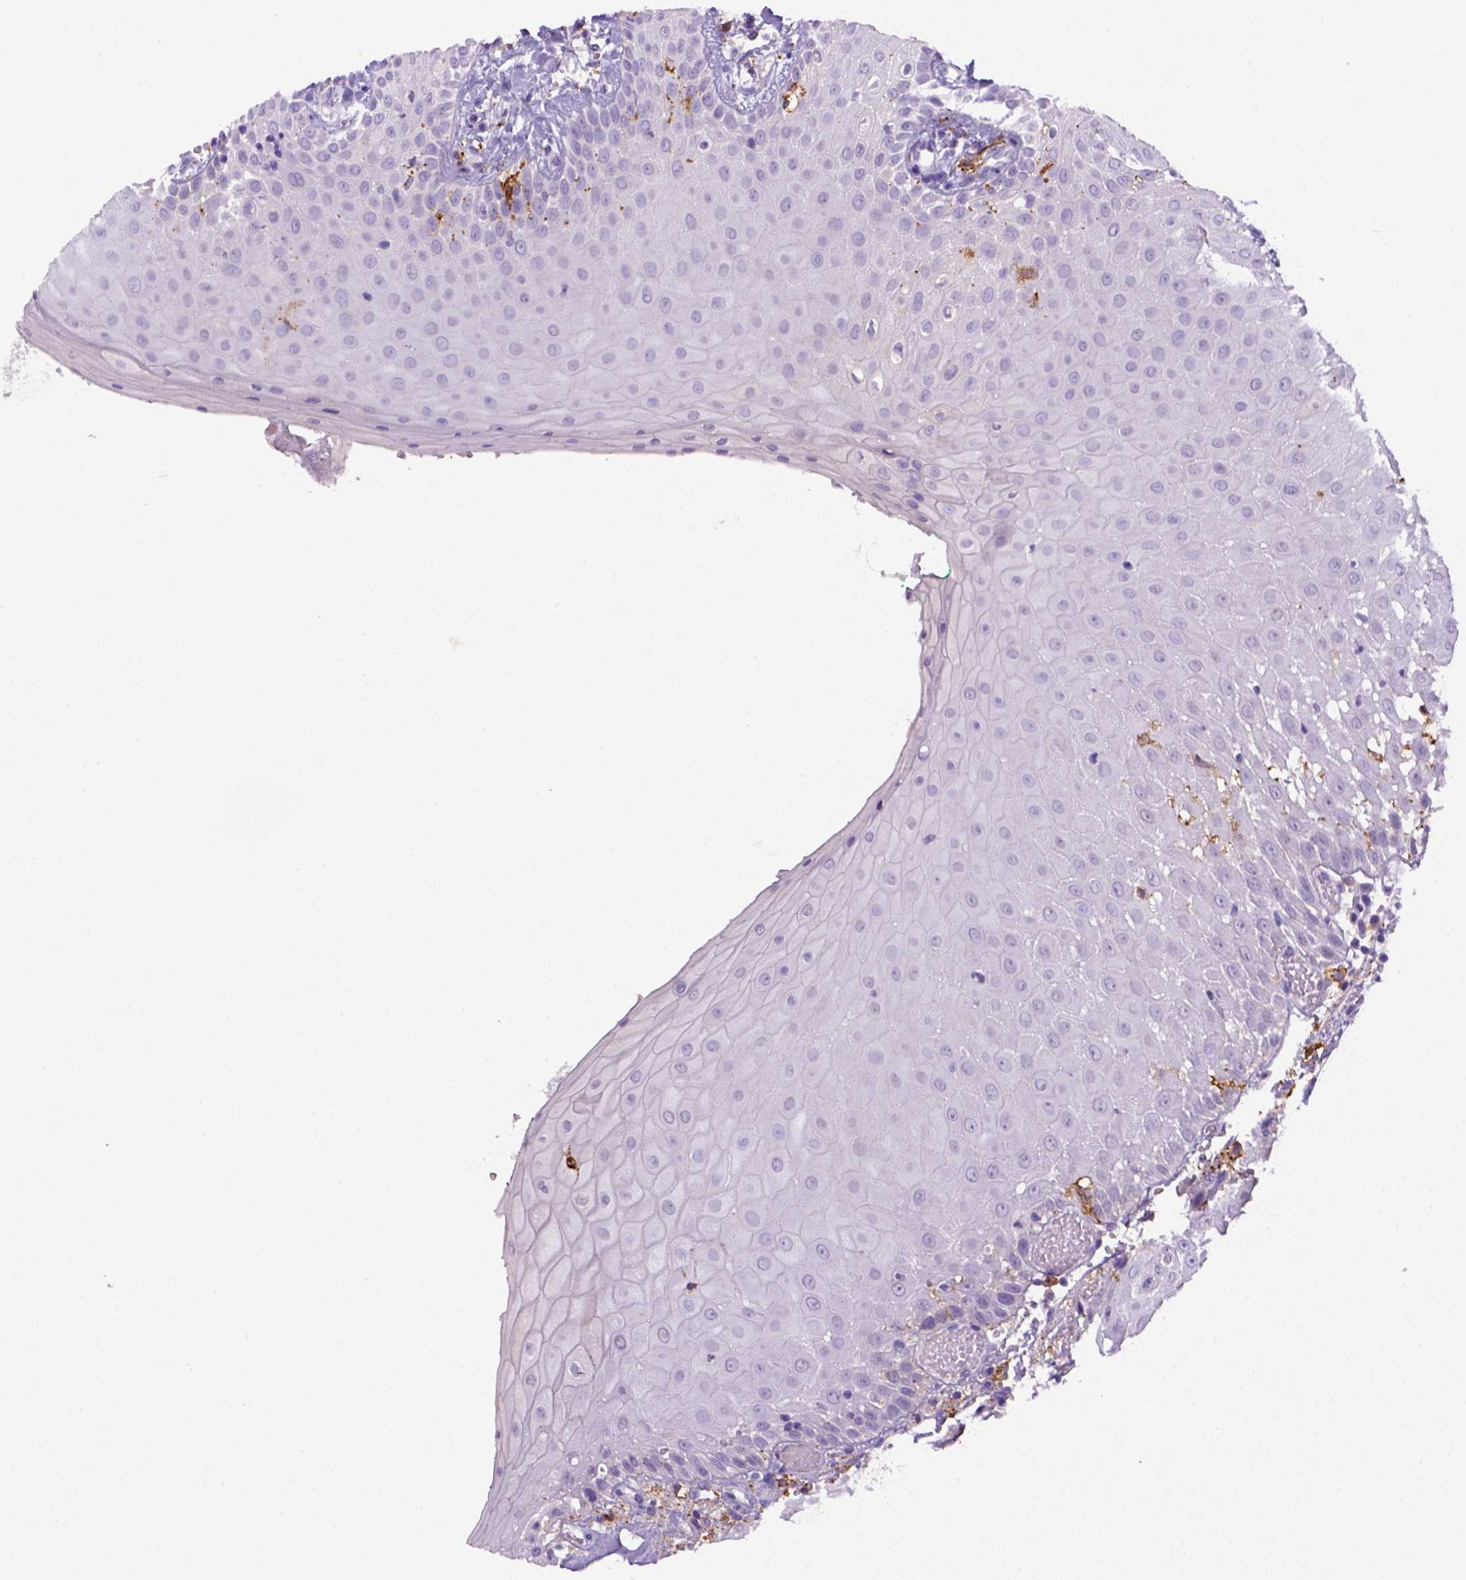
{"staining": {"intensity": "negative", "quantity": "none", "location": "none"}, "tissue": "head and neck cancer", "cell_type": "Tumor cells", "image_type": "cancer", "snomed": [{"axis": "morphology", "description": "Normal tissue, NOS"}, {"axis": "morphology", "description": "Squamous cell carcinoma, NOS"}, {"axis": "topography", "description": "Oral tissue"}, {"axis": "topography", "description": "Salivary gland"}, {"axis": "topography", "description": "Head-Neck"}], "caption": "This is an immunohistochemistry image of human head and neck cancer (squamous cell carcinoma). There is no staining in tumor cells.", "gene": "CD14", "patient": {"sex": "female", "age": 62}}